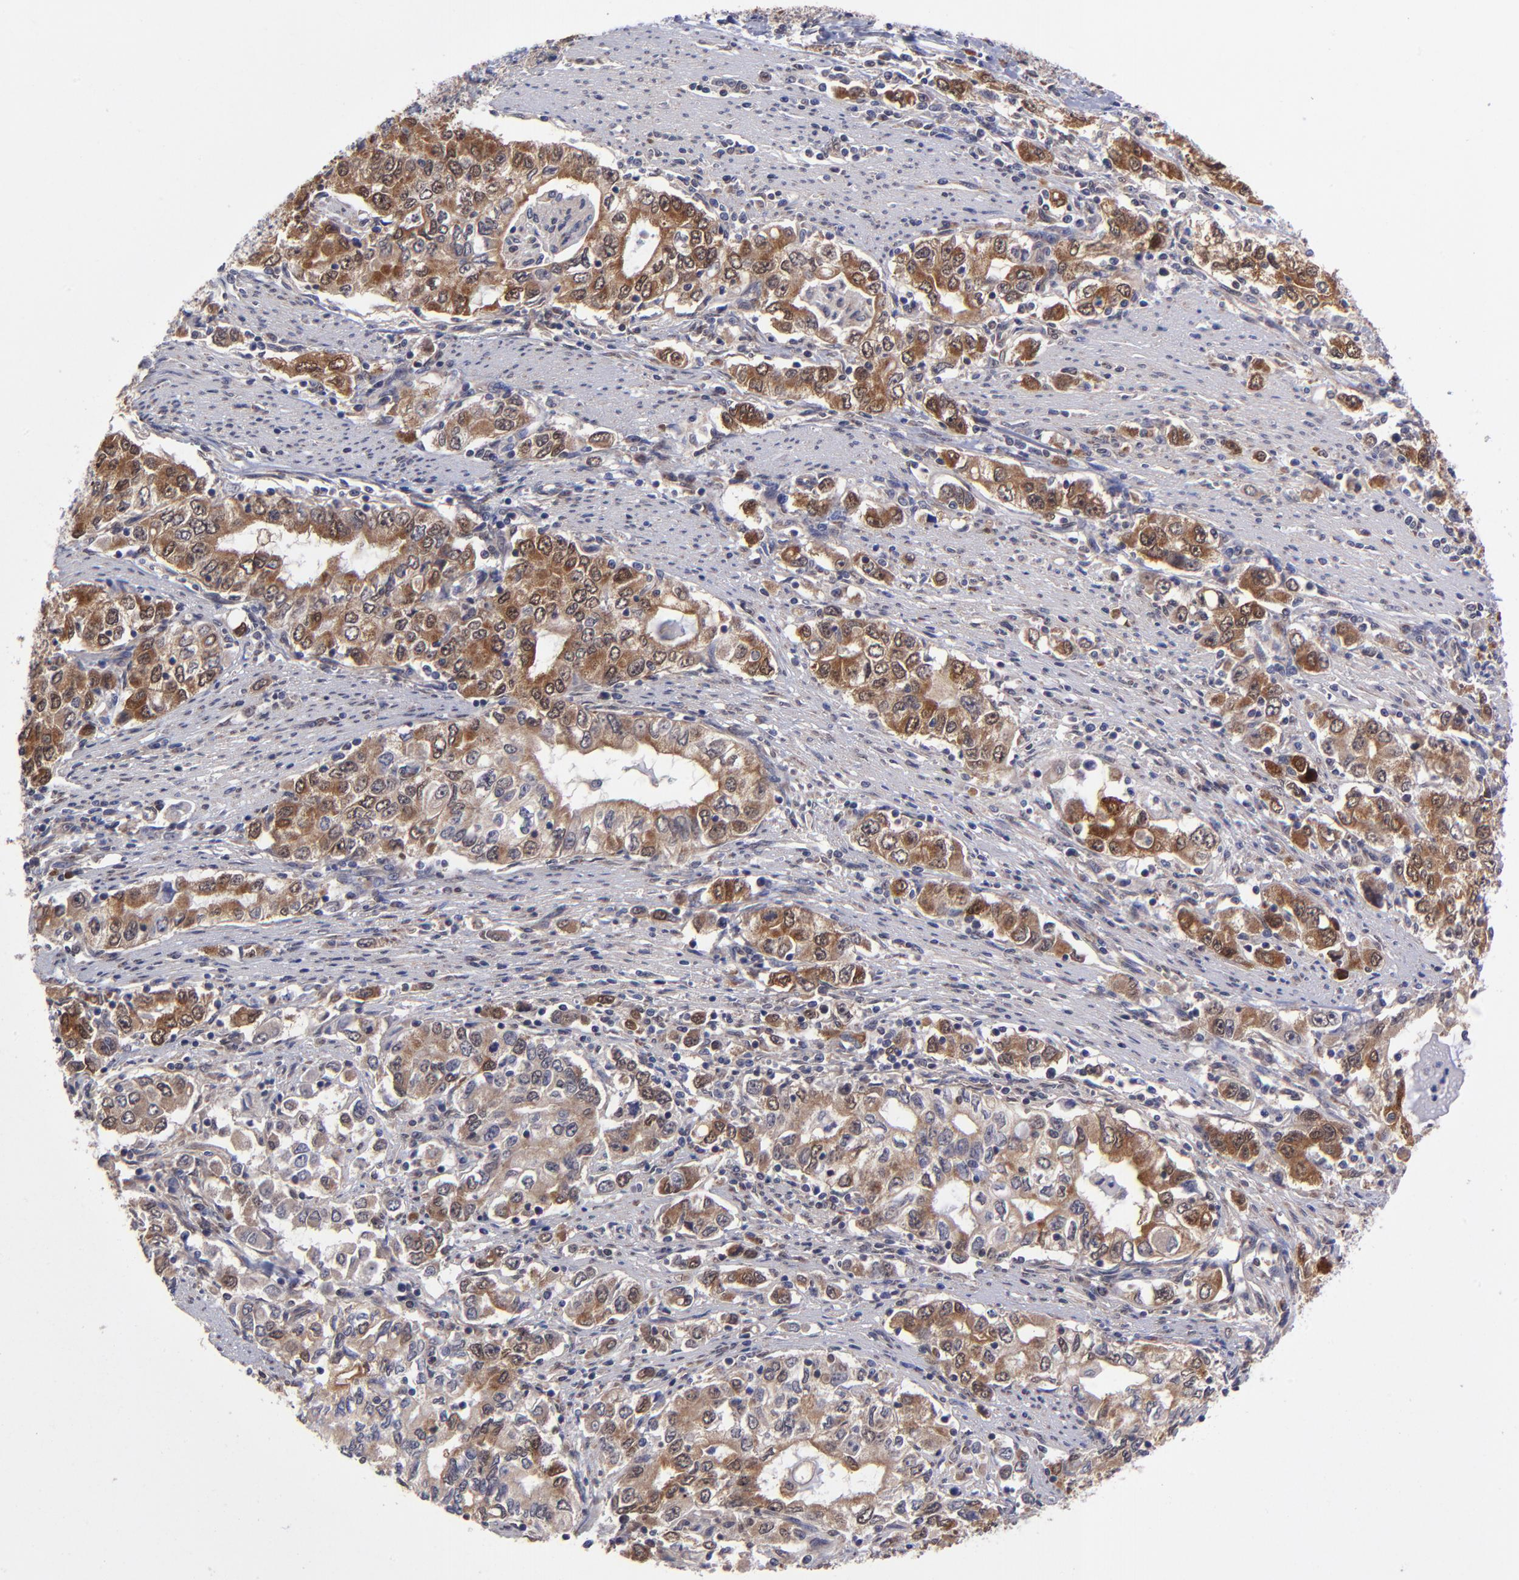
{"staining": {"intensity": "strong", "quantity": ">75%", "location": "cytoplasmic/membranous"}, "tissue": "stomach cancer", "cell_type": "Tumor cells", "image_type": "cancer", "snomed": [{"axis": "morphology", "description": "Adenocarcinoma, NOS"}, {"axis": "topography", "description": "Stomach, lower"}], "caption": "Immunohistochemical staining of stomach adenocarcinoma exhibits high levels of strong cytoplasmic/membranous staining in about >75% of tumor cells. Using DAB (brown) and hematoxylin (blue) stains, captured at high magnification using brightfield microscopy.", "gene": "UBE2H", "patient": {"sex": "female", "age": 72}}